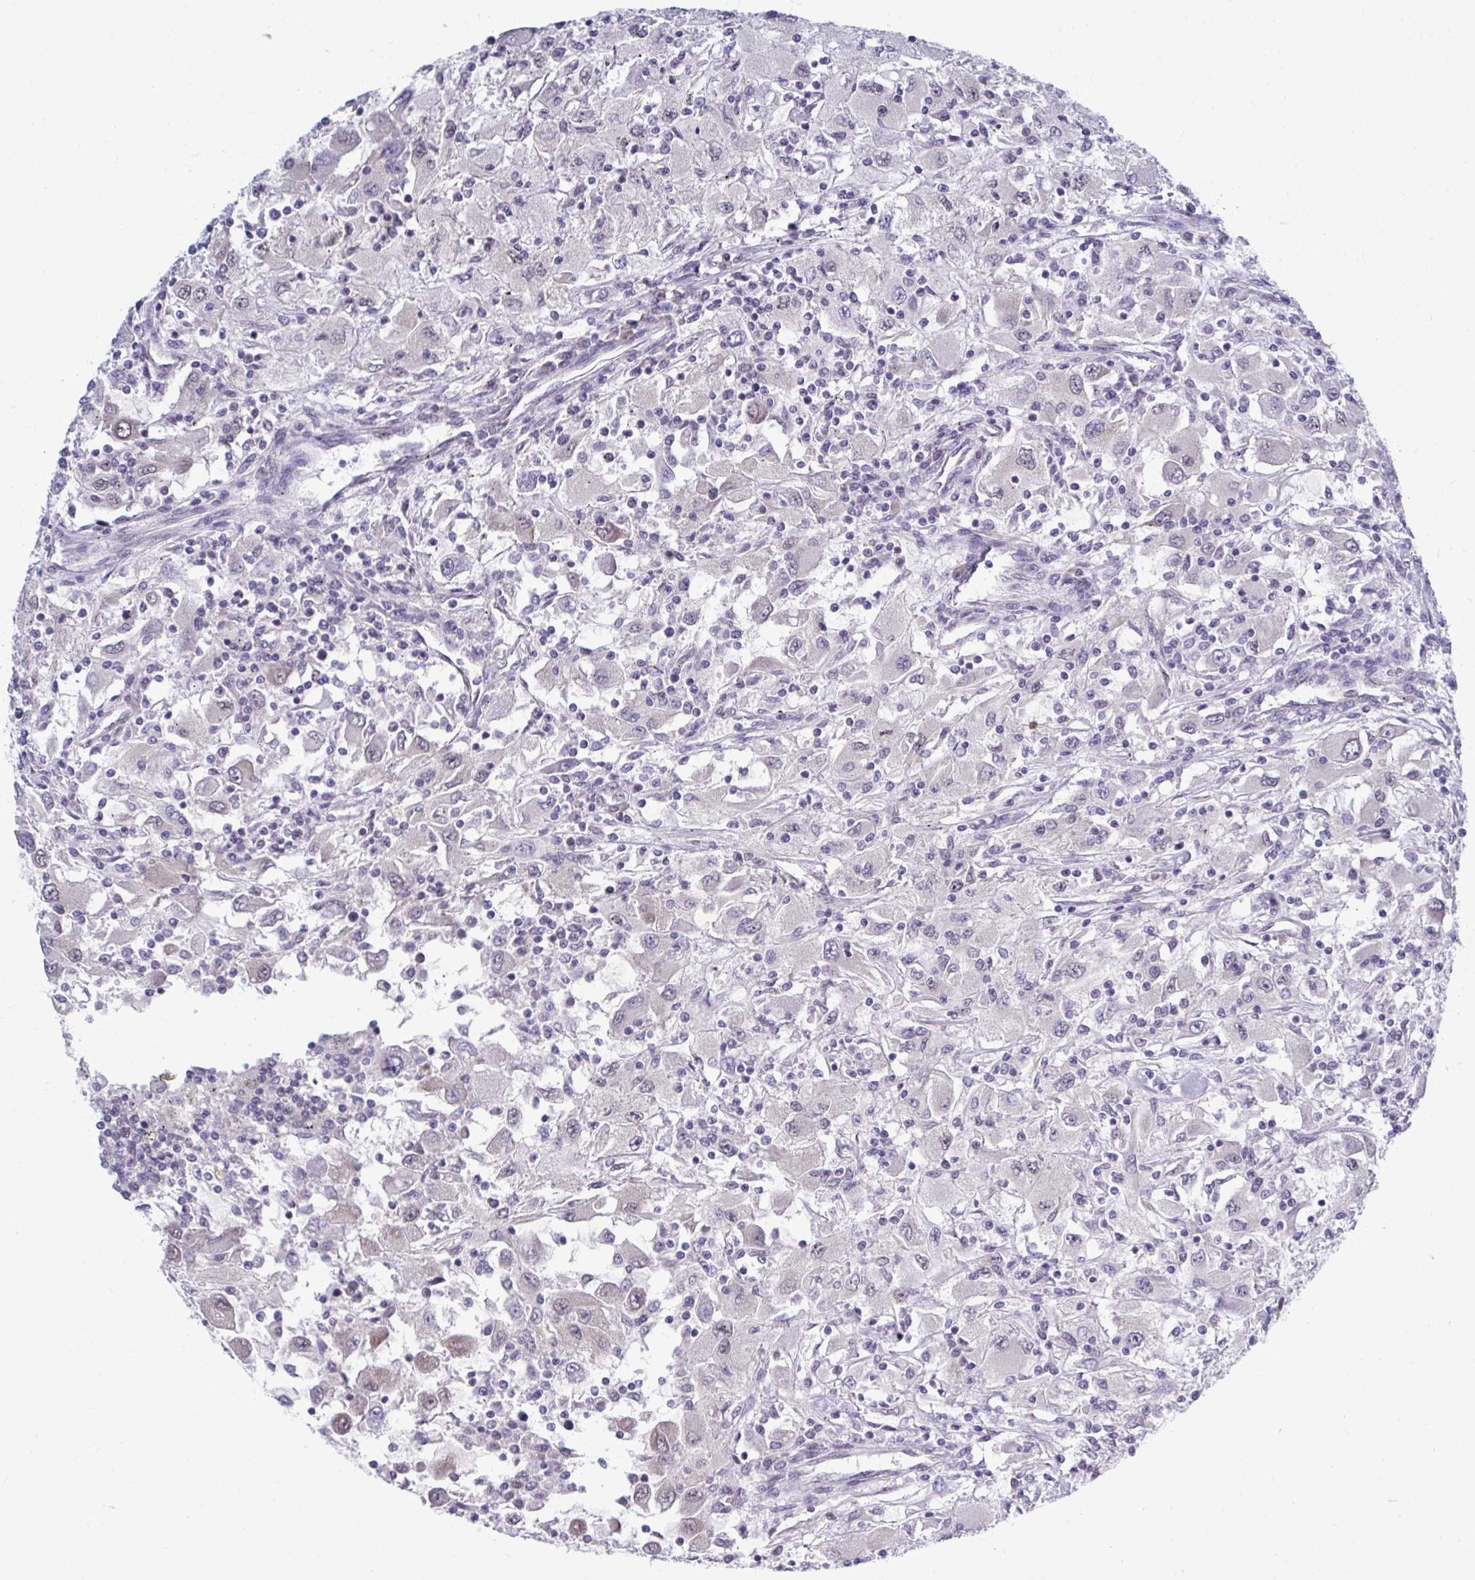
{"staining": {"intensity": "negative", "quantity": "none", "location": "none"}, "tissue": "renal cancer", "cell_type": "Tumor cells", "image_type": "cancer", "snomed": [{"axis": "morphology", "description": "Adenocarcinoma, NOS"}, {"axis": "topography", "description": "Kidney"}], "caption": "DAB immunohistochemical staining of adenocarcinoma (renal) exhibits no significant staining in tumor cells.", "gene": "SELENON", "patient": {"sex": "female", "age": 67}}